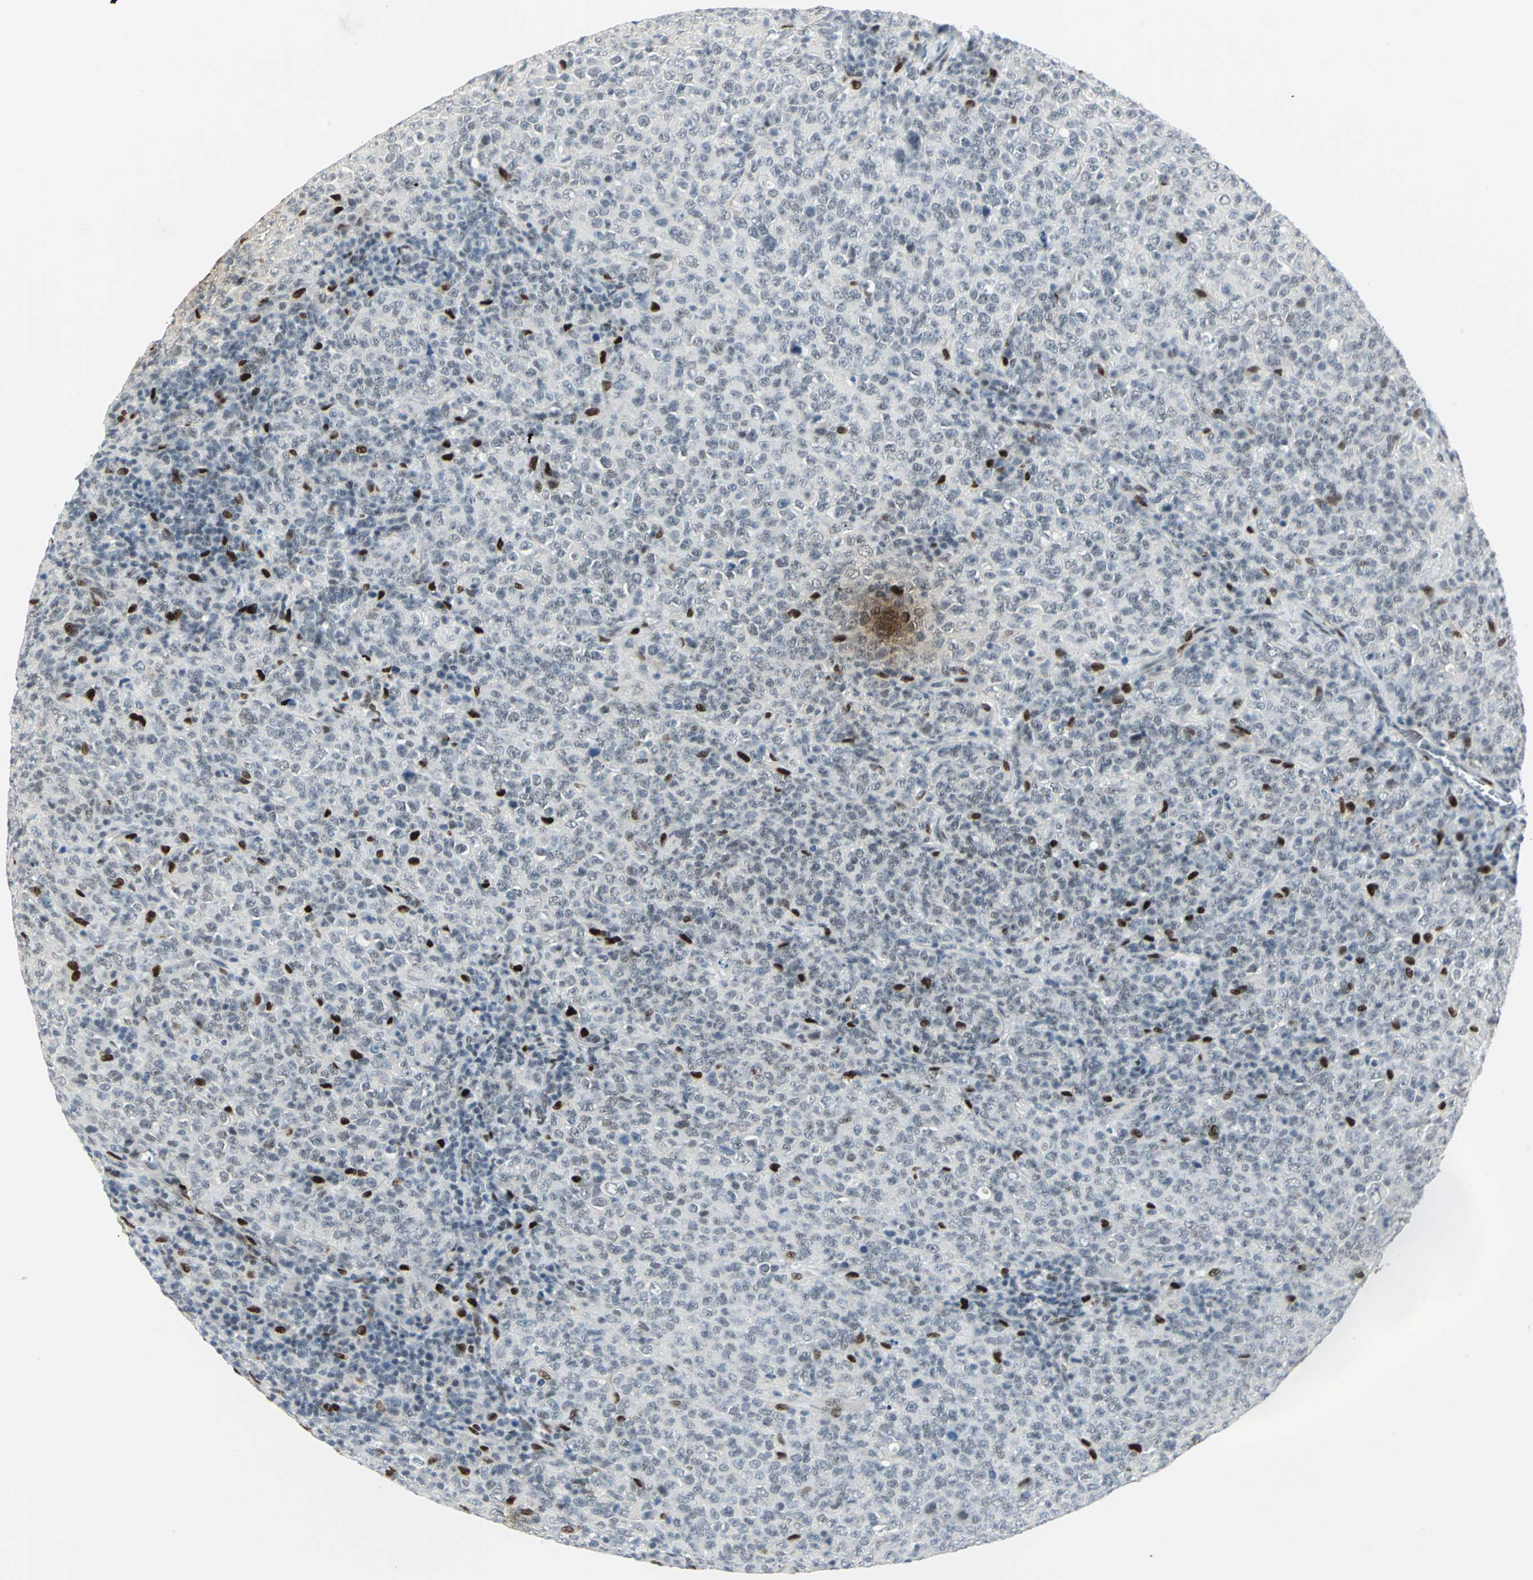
{"staining": {"intensity": "strong", "quantity": "<25%", "location": "nuclear"}, "tissue": "lymphoma", "cell_type": "Tumor cells", "image_type": "cancer", "snomed": [{"axis": "morphology", "description": "Malignant lymphoma, non-Hodgkin's type, High grade"}, {"axis": "topography", "description": "Tonsil"}], "caption": "Immunohistochemistry micrograph of human lymphoma stained for a protein (brown), which exhibits medium levels of strong nuclear positivity in about <25% of tumor cells.", "gene": "MEIS2", "patient": {"sex": "female", "age": 36}}